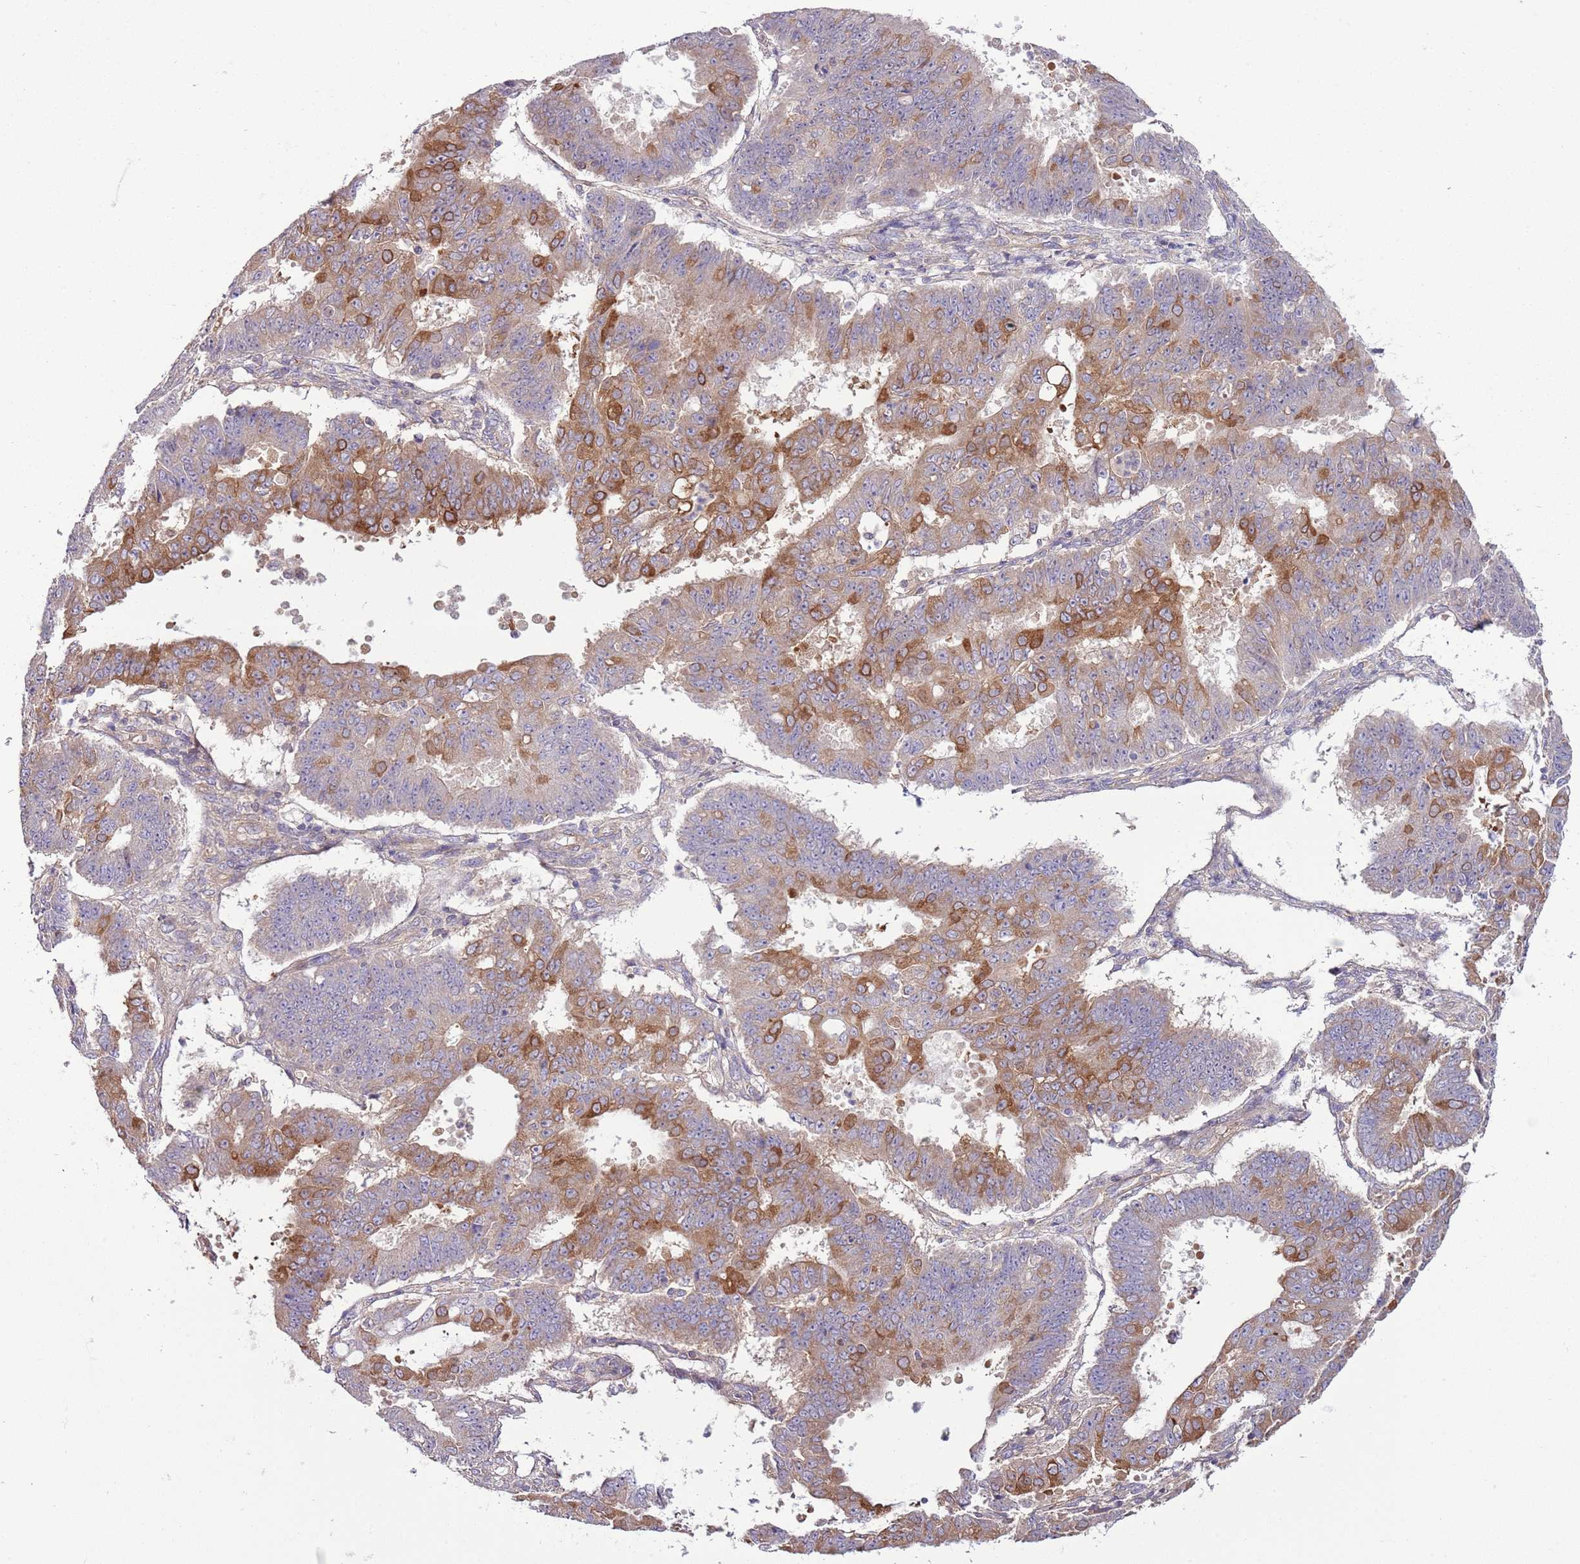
{"staining": {"intensity": "moderate", "quantity": "25%-75%", "location": "cytoplasmic/membranous"}, "tissue": "ovarian cancer", "cell_type": "Tumor cells", "image_type": "cancer", "snomed": [{"axis": "morphology", "description": "Carcinoma, endometroid"}, {"axis": "topography", "description": "Appendix"}, {"axis": "topography", "description": "Ovary"}], "caption": "Tumor cells show medium levels of moderate cytoplasmic/membranous staining in about 25%-75% of cells in human ovarian cancer. The protein is stained brown, and the nuclei are stained in blue (DAB IHC with brightfield microscopy, high magnification).", "gene": "LPIN2", "patient": {"sex": "female", "age": 42}}